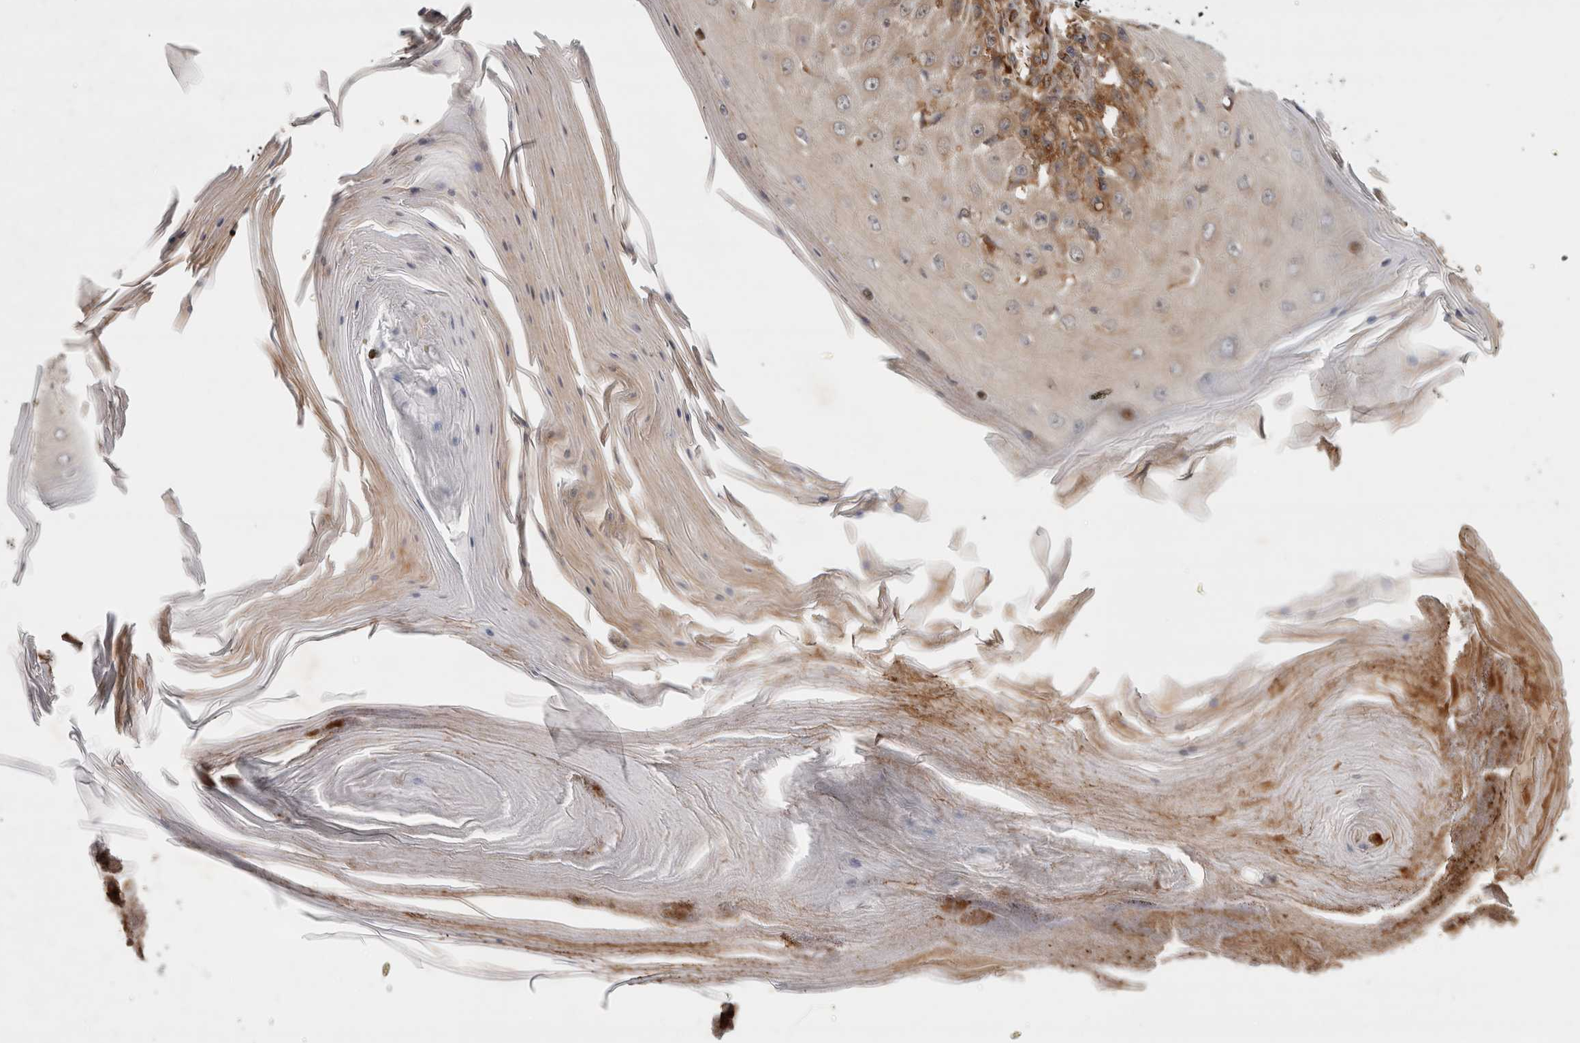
{"staining": {"intensity": "moderate", "quantity": "<25%", "location": "cytoplasmic/membranous"}, "tissue": "skin cancer", "cell_type": "Tumor cells", "image_type": "cancer", "snomed": [{"axis": "morphology", "description": "Squamous cell carcinoma, NOS"}, {"axis": "topography", "description": "Skin"}], "caption": "Immunohistochemical staining of skin cancer shows low levels of moderate cytoplasmic/membranous expression in about <25% of tumor cells.", "gene": "TUBD1", "patient": {"sex": "female", "age": 73}}